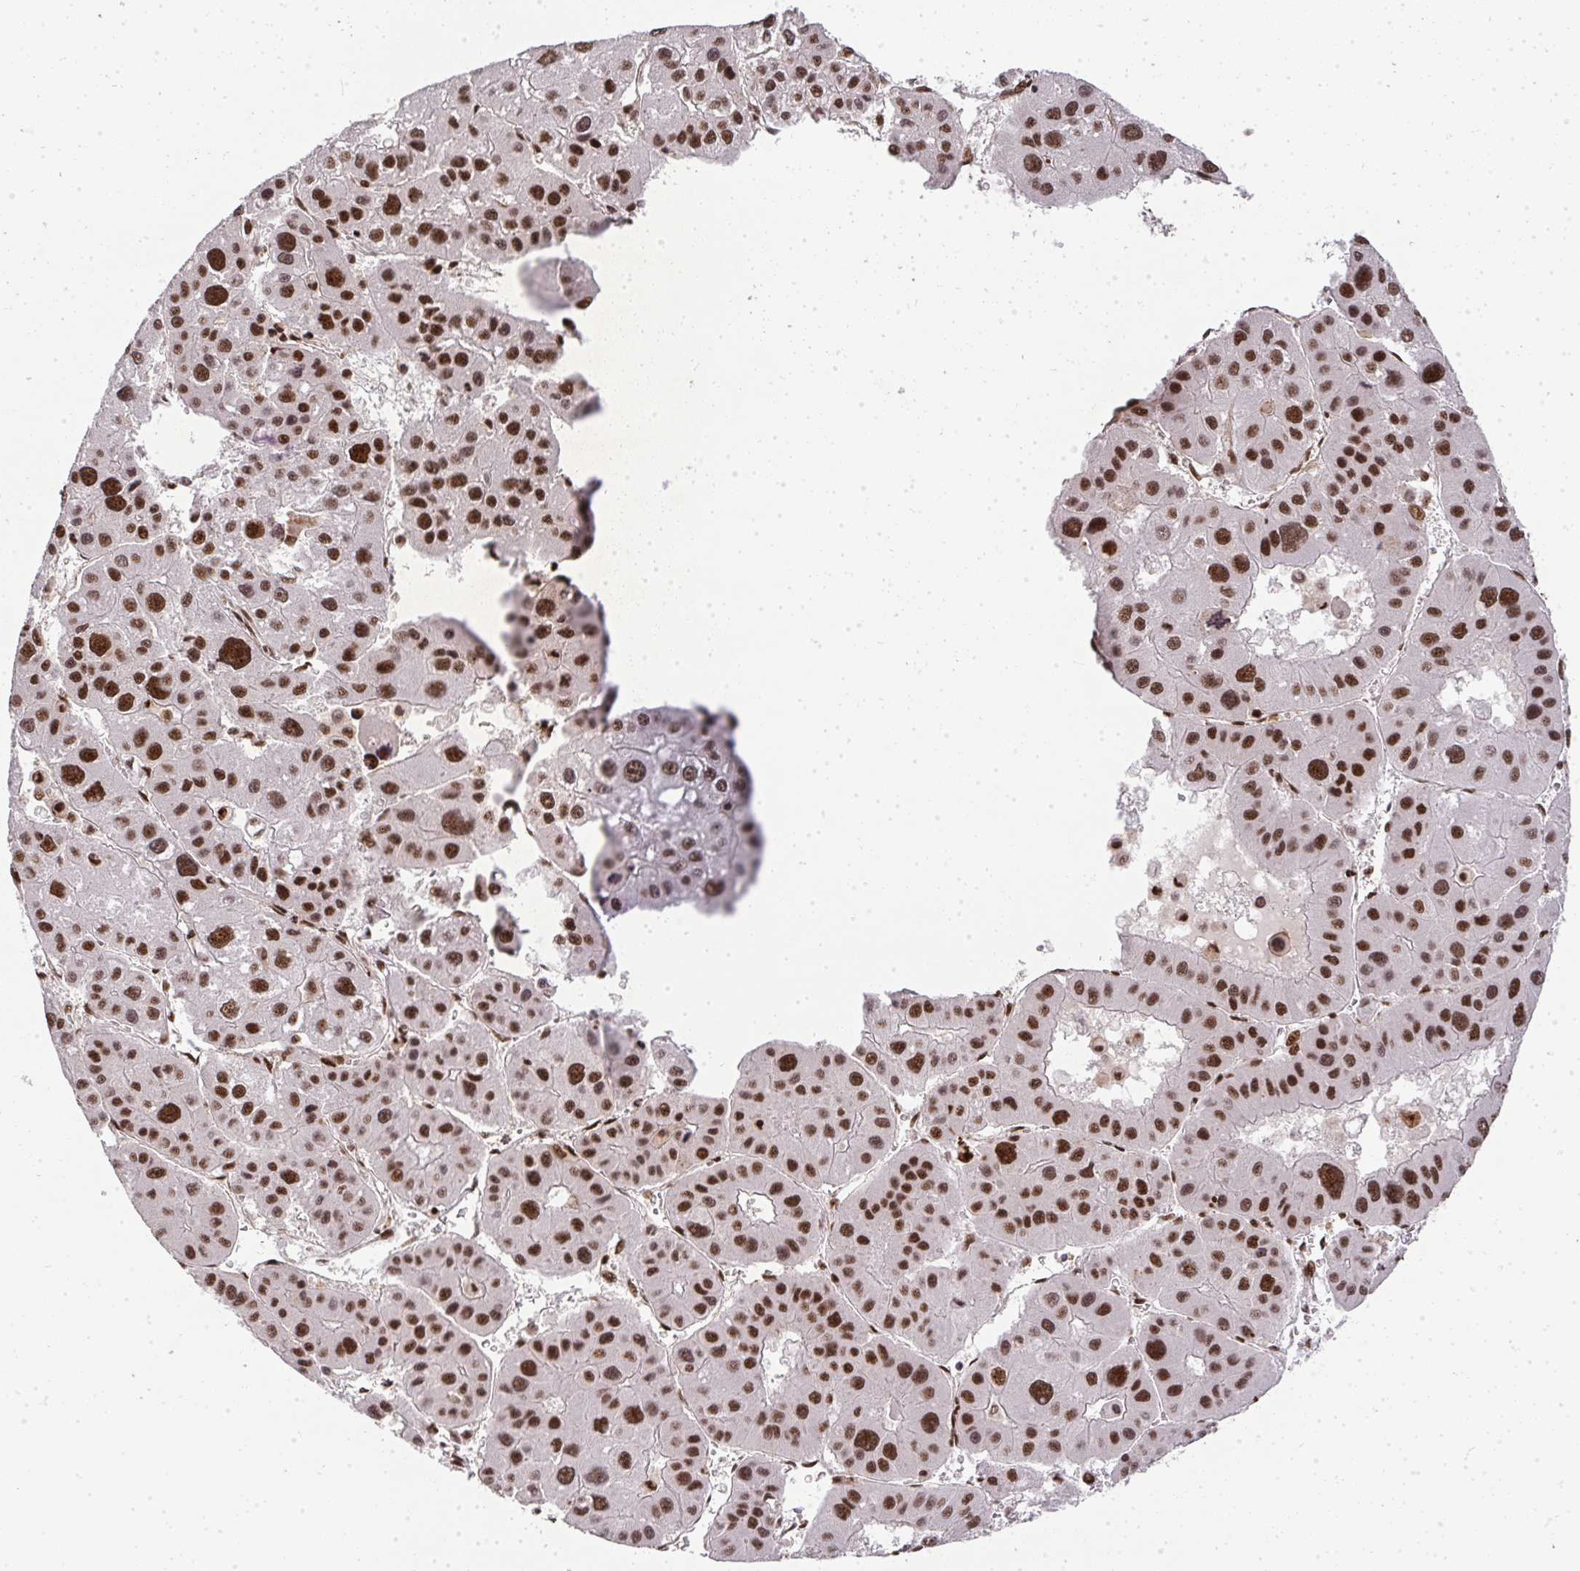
{"staining": {"intensity": "strong", "quantity": ">75%", "location": "nuclear"}, "tissue": "liver cancer", "cell_type": "Tumor cells", "image_type": "cancer", "snomed": [{"axis": "morphology", "description": "Carcinoma, Hepatocellular, NOS"}, {"axis": "topography", "description": "Liver"}], "caption": "This is a micrograph of IHC staining of liver hepatocellular carcinoma, which shows strong staining in the nuclear of tumor cells.", "gene": "U2AF1", "patient": {"sex": "male", "age": 73}}